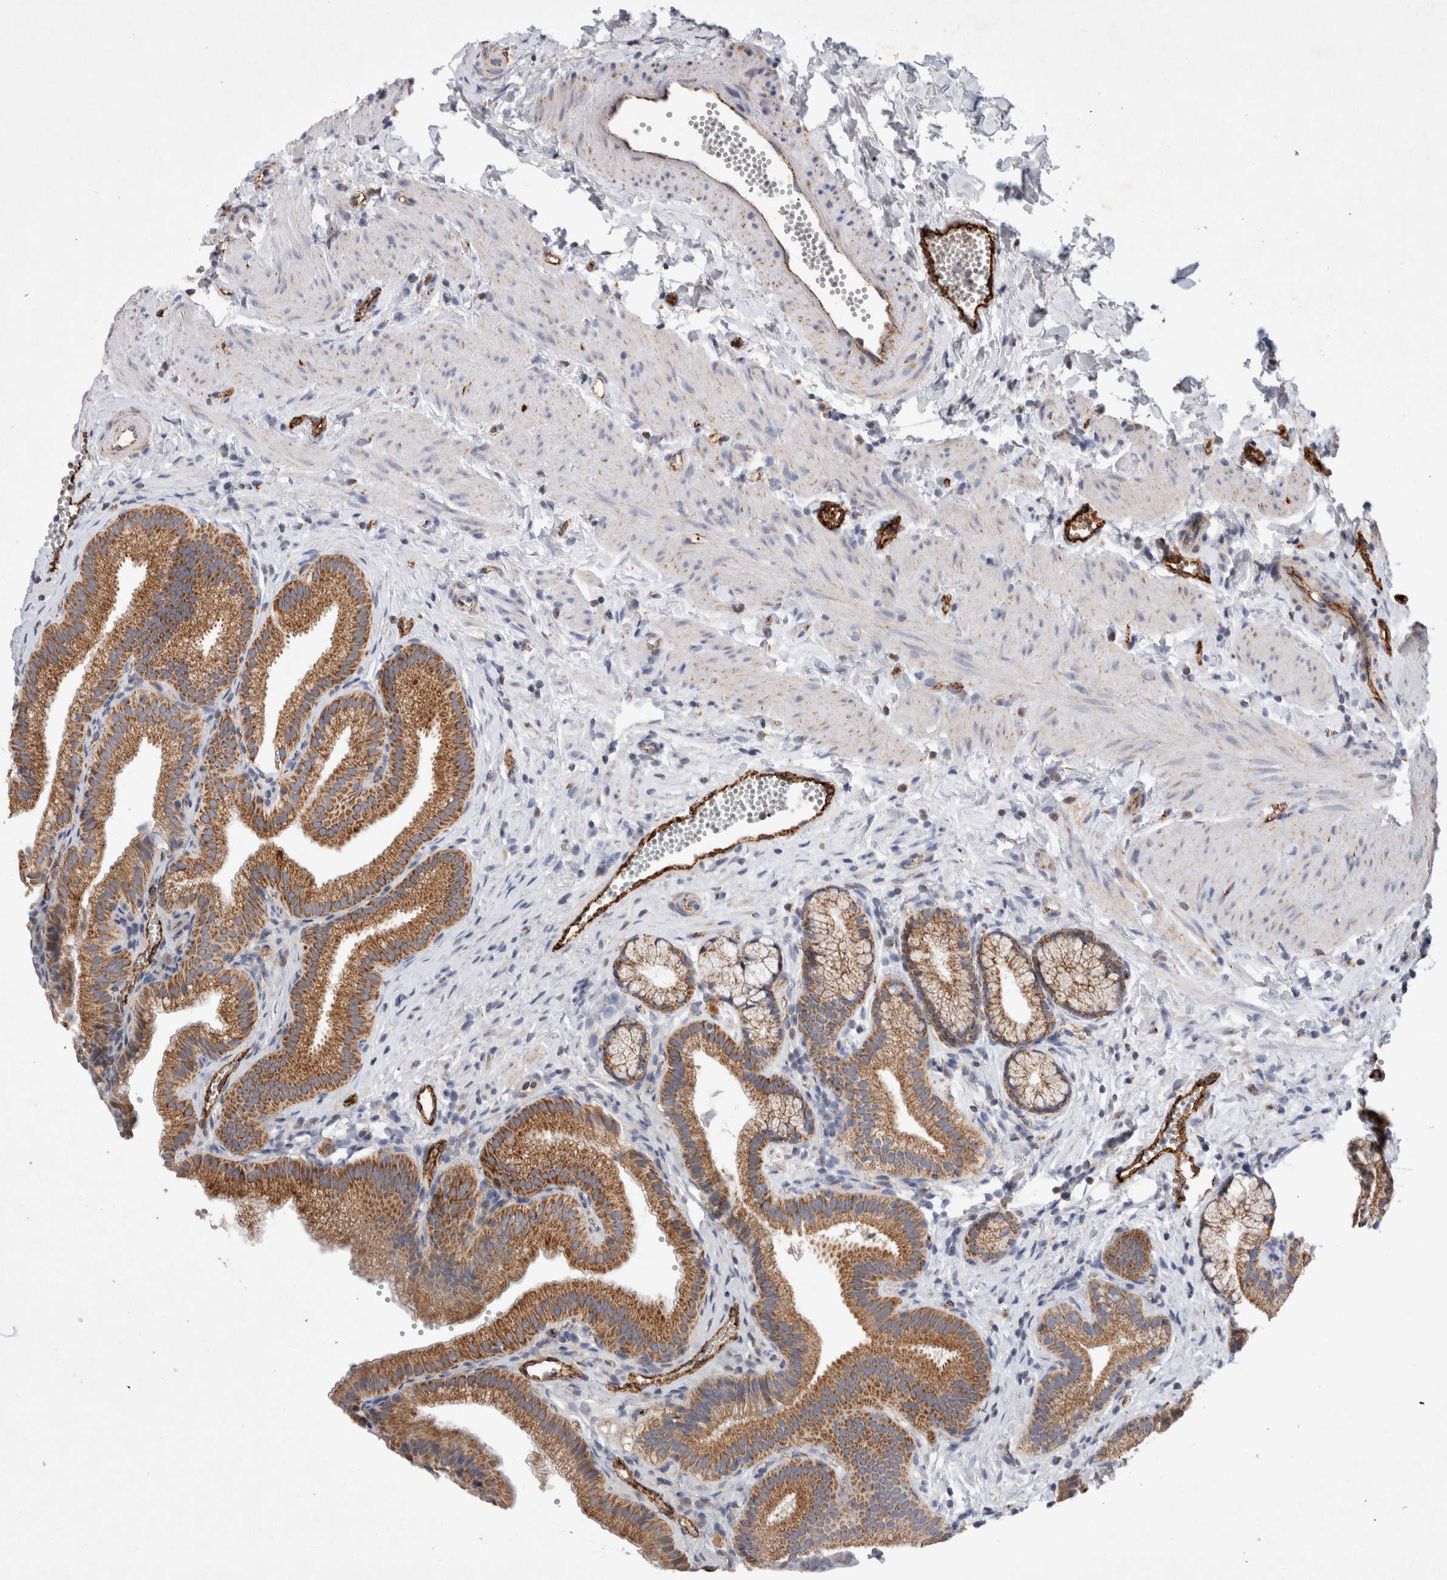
{"staining": {"intensity": "strong", "quantity": ">75%", "location": "cytoplasmic/membranous"}, "tissue": "gallbladder", "cell_type": "Glandular cells", "image_type": "normal", "snomed": [{"axis": "morphology", "description": "Normal tissue, NOS"}, {"axis": "topography", "description": "Gallbladder"}], "caption": "Glandular cells display high levels of strong cytoplasmic/membranous positivity in about >75% of cells in benign human gallbladder.", "gene": "IARS2", "patient": {"sex": "male", "age": 38}}